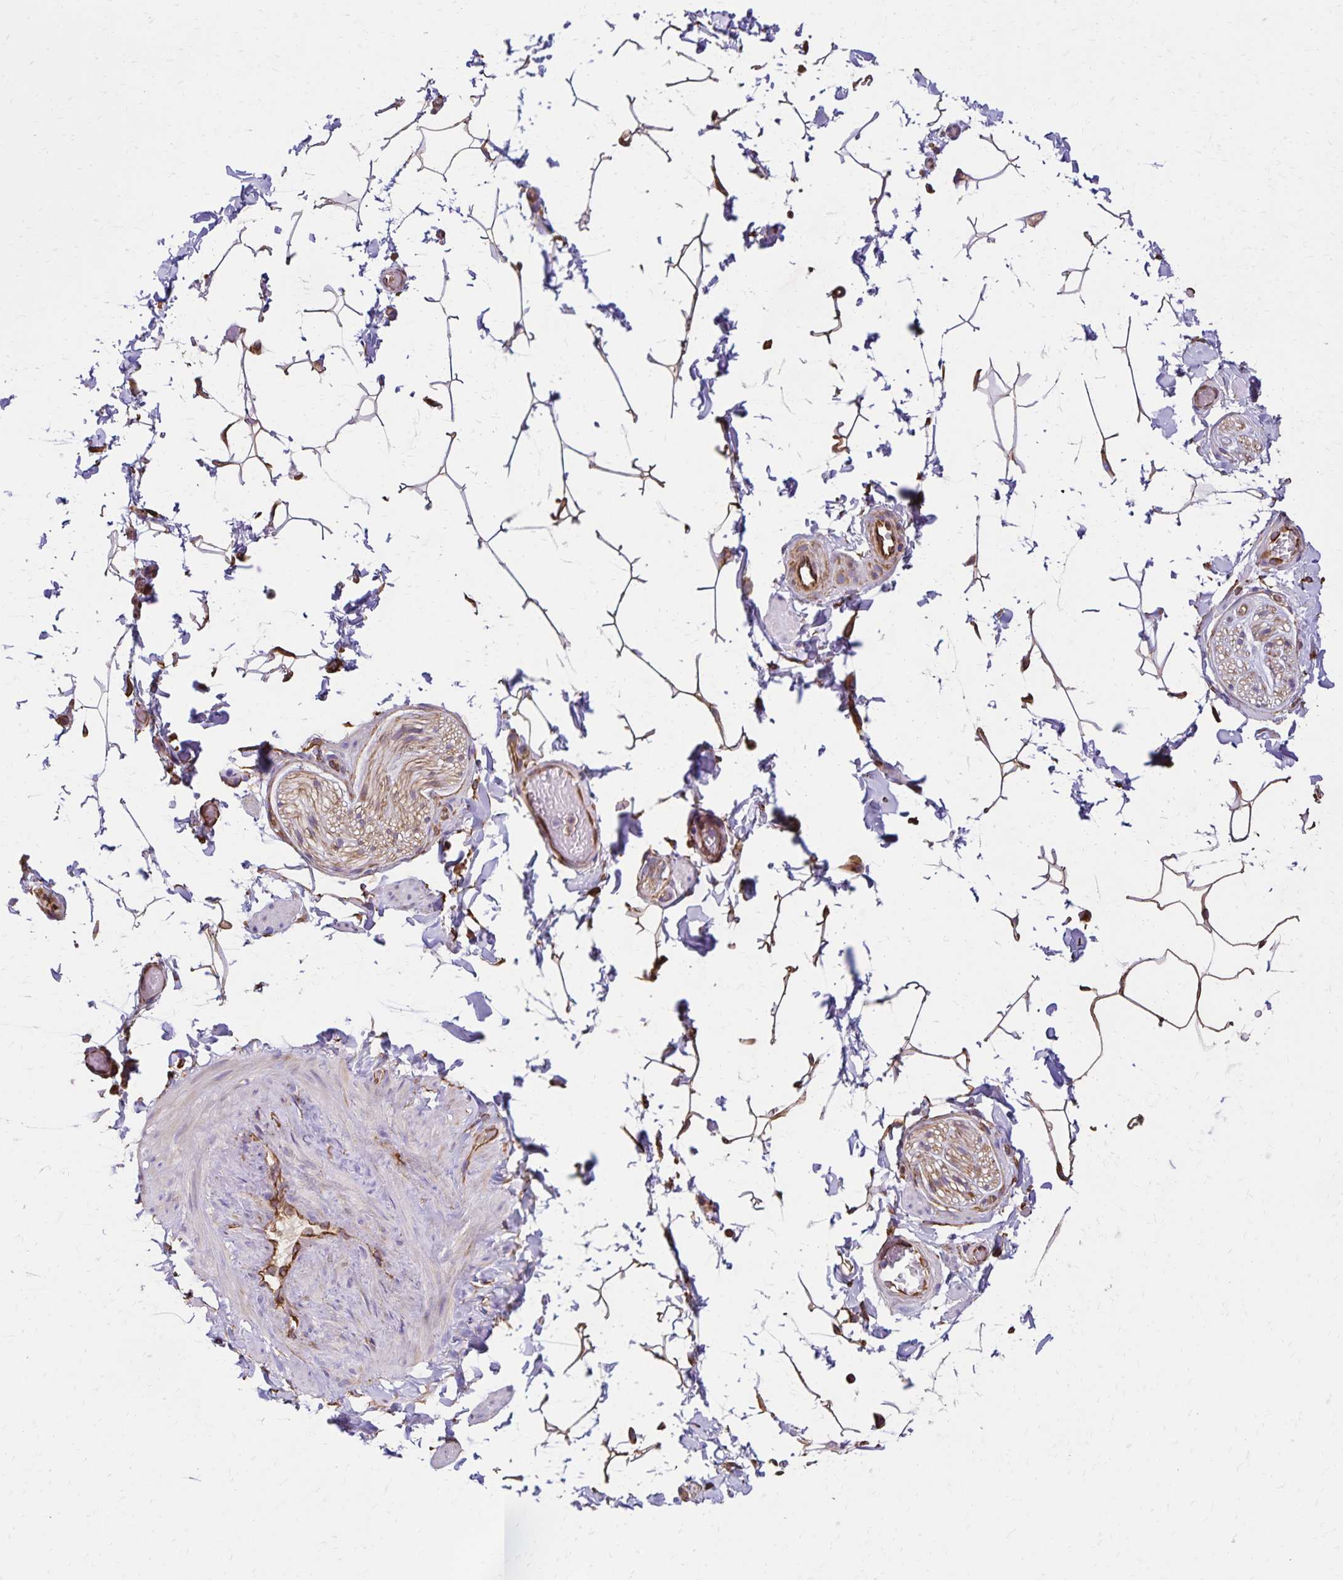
{"staining": {"intensity": "moderate", "quantity": ">75%", "location": "cytoplasmic/membranous"}, "tissue": "adipose tissue", "cell_type": "Adipocytes", "image_type": "normal", "snomed": [{"axis": "morphology", "description": "Normal tissue, NOS"}, {"axis": "topography", "description": "Epididymis"}, {"axis": "topography", "description": "Peripheral nerve tissue"}], "caption": "Immunohistochemistry (IHC) (DAB (3,3'-diaminobenzidine)) staining of unremarkable adipose tissue shows moderate cytoplasmic/membranous protein expression in approximately >75% of adipocytes.", "gene": "TRPV6", "patient": {"sex": "male", "age": 32}}